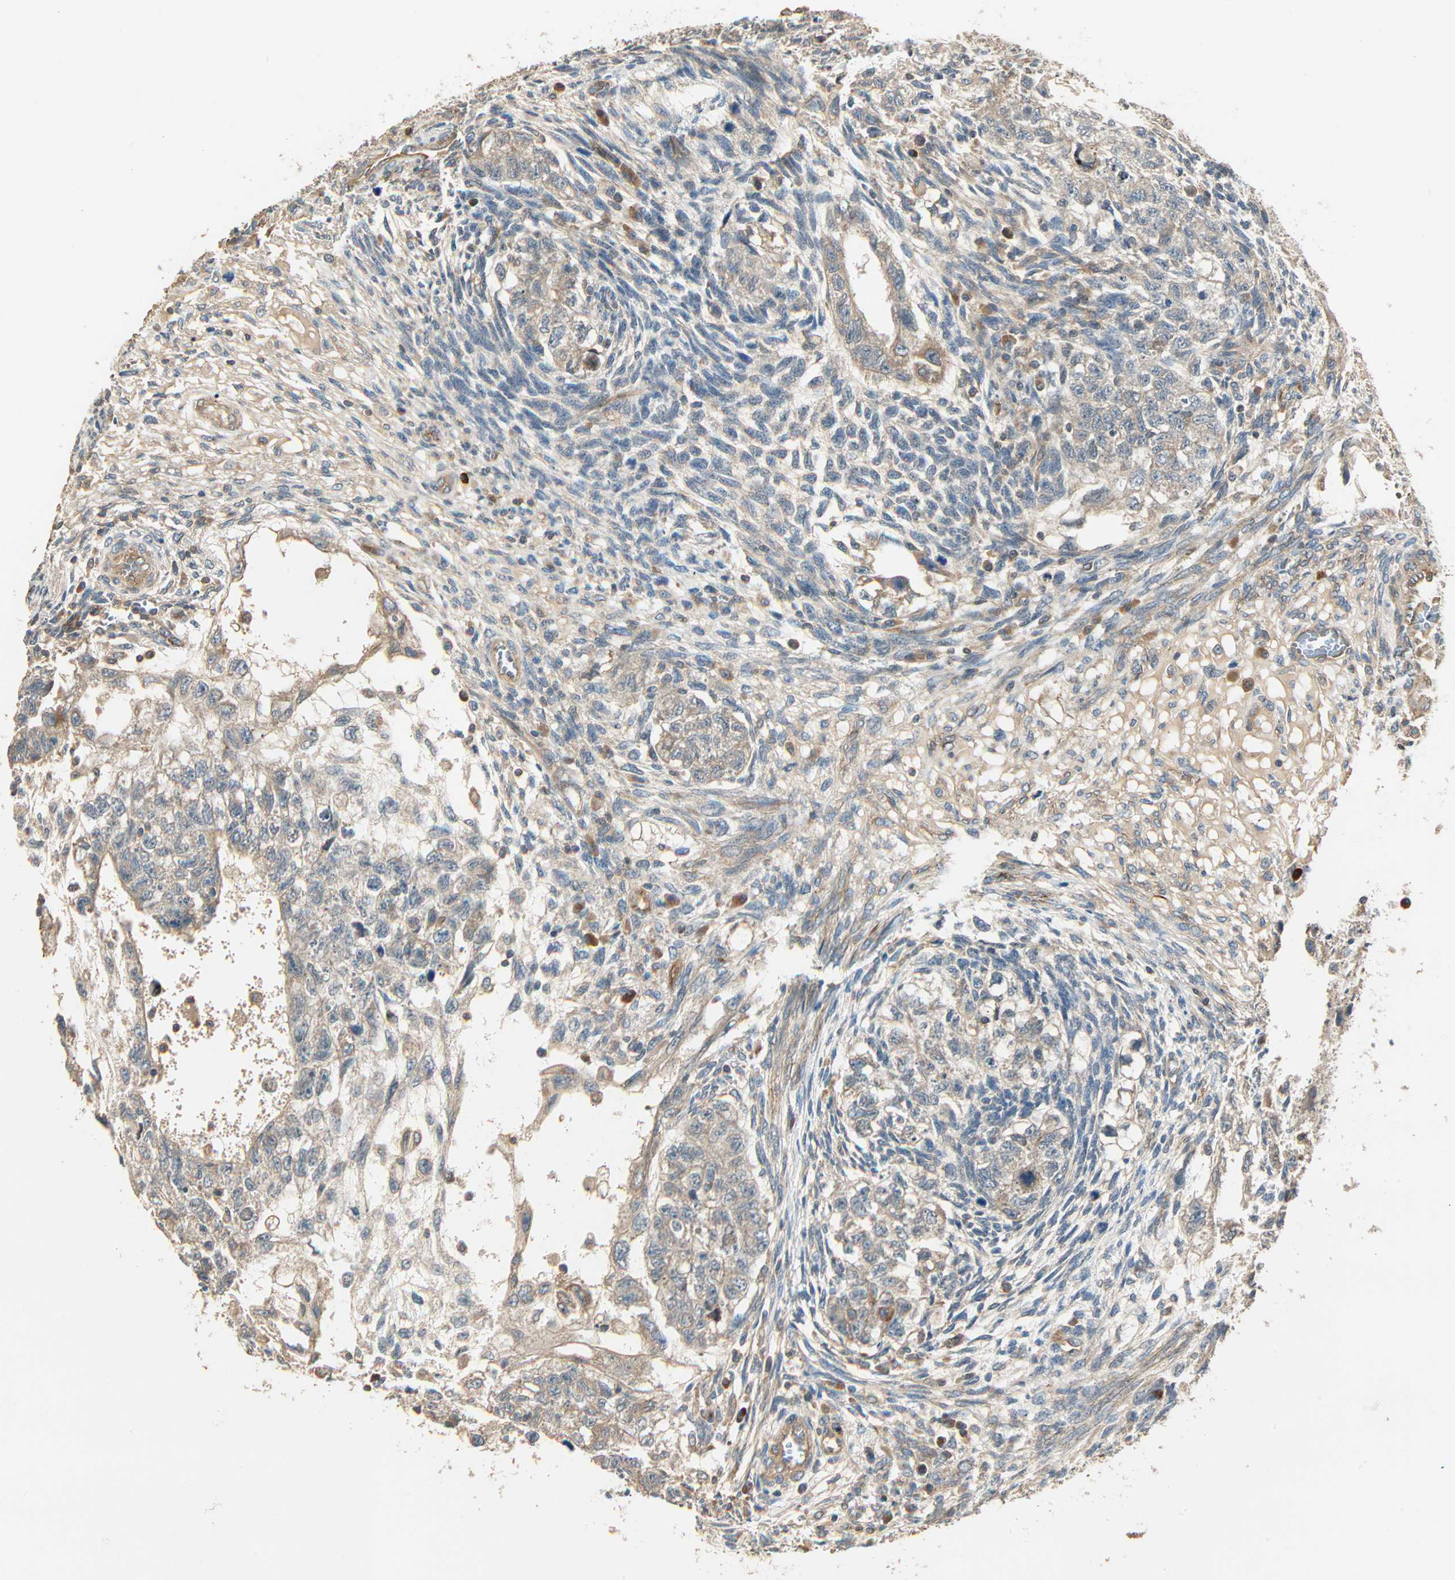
{"staining": {"intensity": "weak", "quantity": "25%-75%", "location": "cytoplasmic/membranous"}, "tissue": "testis cancer", "cell_type": "Tumor cells", "image_type": "cancer", "snomed": [{"axis": "morphology", "description": "Normal tissue, NOS"}, {"axis": "morphology", "description": "Carcinoma, Embryonal, NOS"}, {"axis": "topography", "description": "Testis"}], "caption": "Weak cytoplasmic/membranous protein positivity is seen in about 25%-75% of tumor cells in testis embryonal carcinoma. (DAB (3,3'-diaminobenzidine) = brown stain, brightfield microscopy at high magnification).", "gene": "GALK1", "patient": {"sex": "male", "age": 36}}